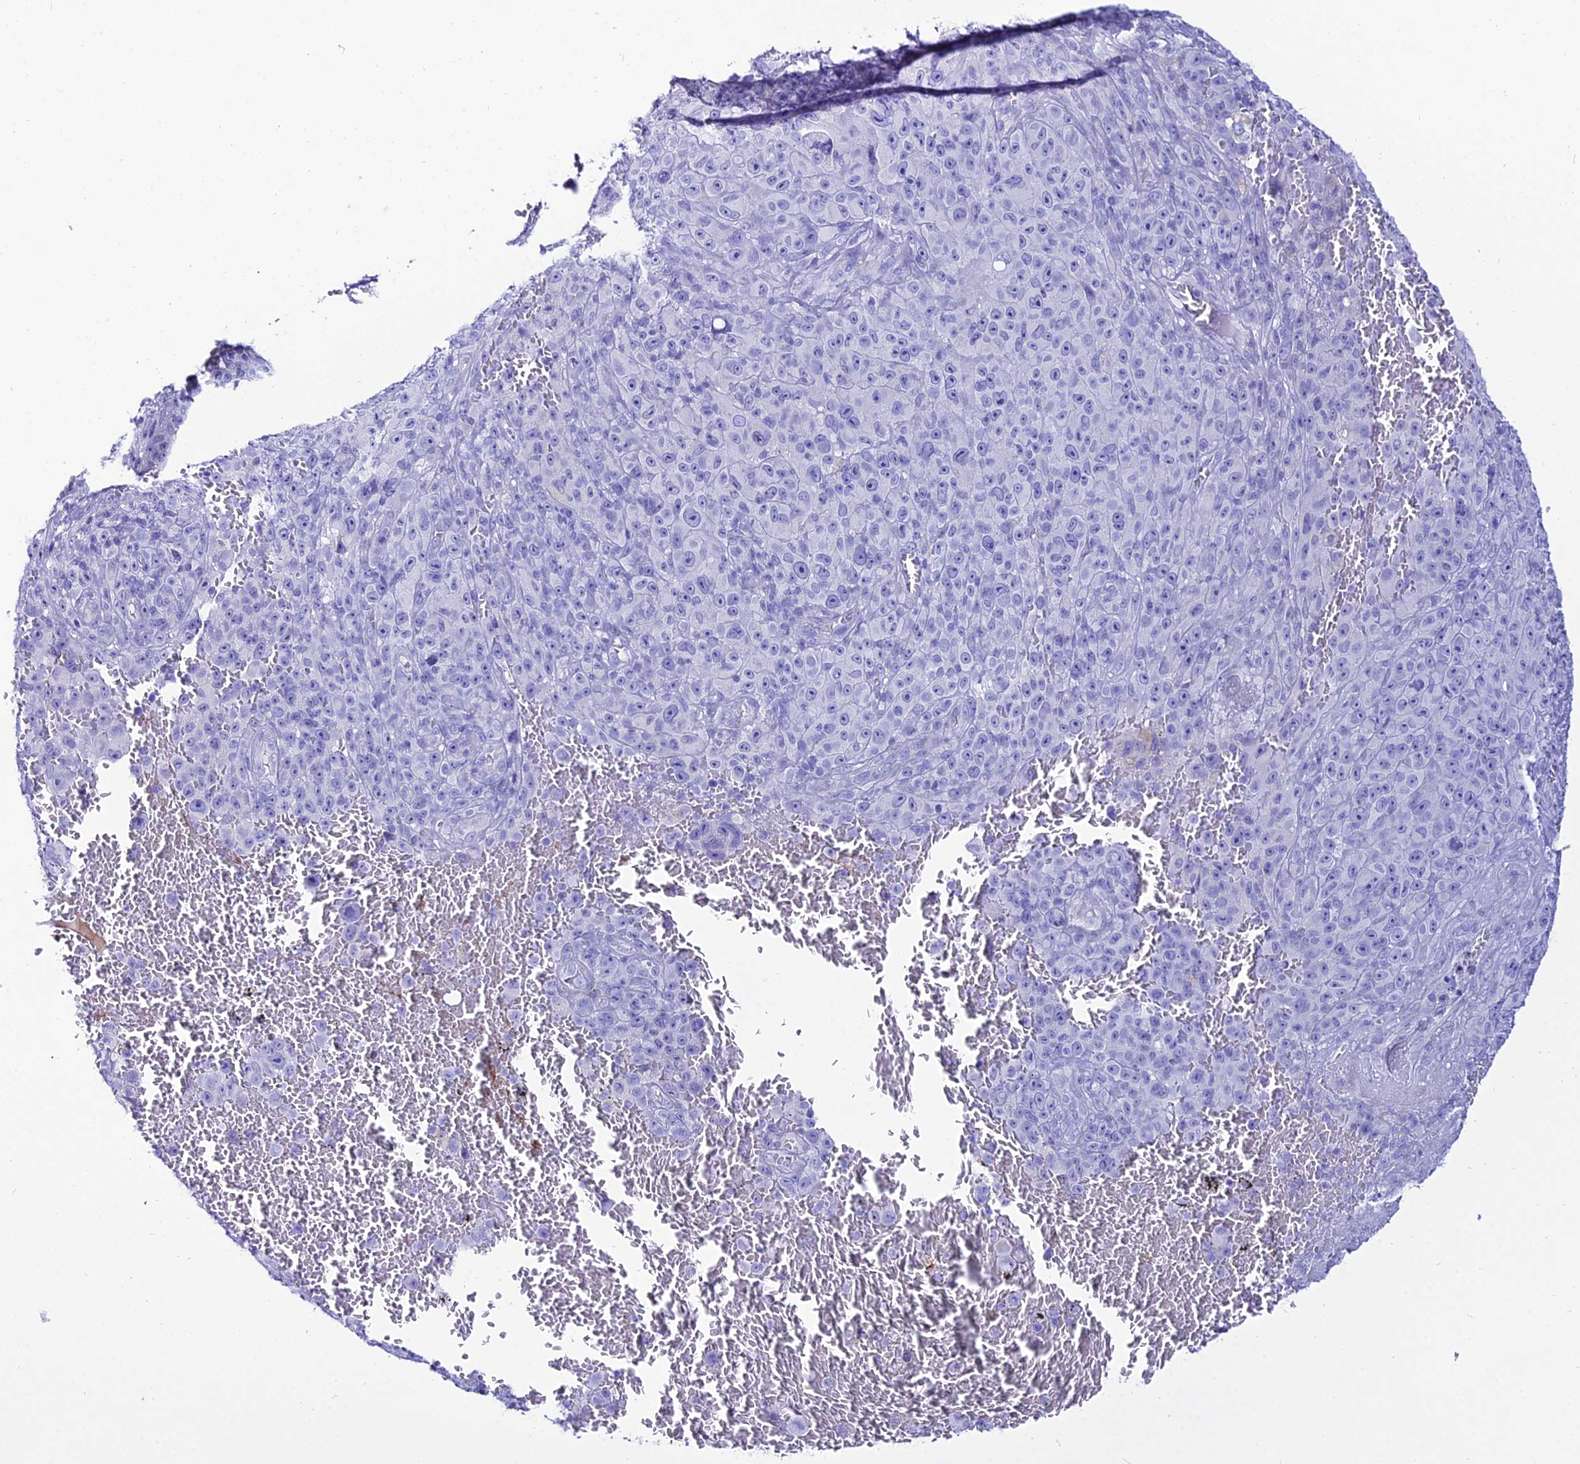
{"staining": {"intensity": "negative", "quantity": "none", "location": "none"}, "tissue": "melanoma", "cell_type": "Tumor cells", "image_type": "cancer", "snomed": [{"axis": "morphology", "description": "Malignant melanoma, NOS"}, {"axis": "topography", "description": "Skin"}], "caption": "Tumor cells are negative for brown protein staining in melanoma.", "gene": "OR4D5", "patient": {"sex": "female", "age": 82}}